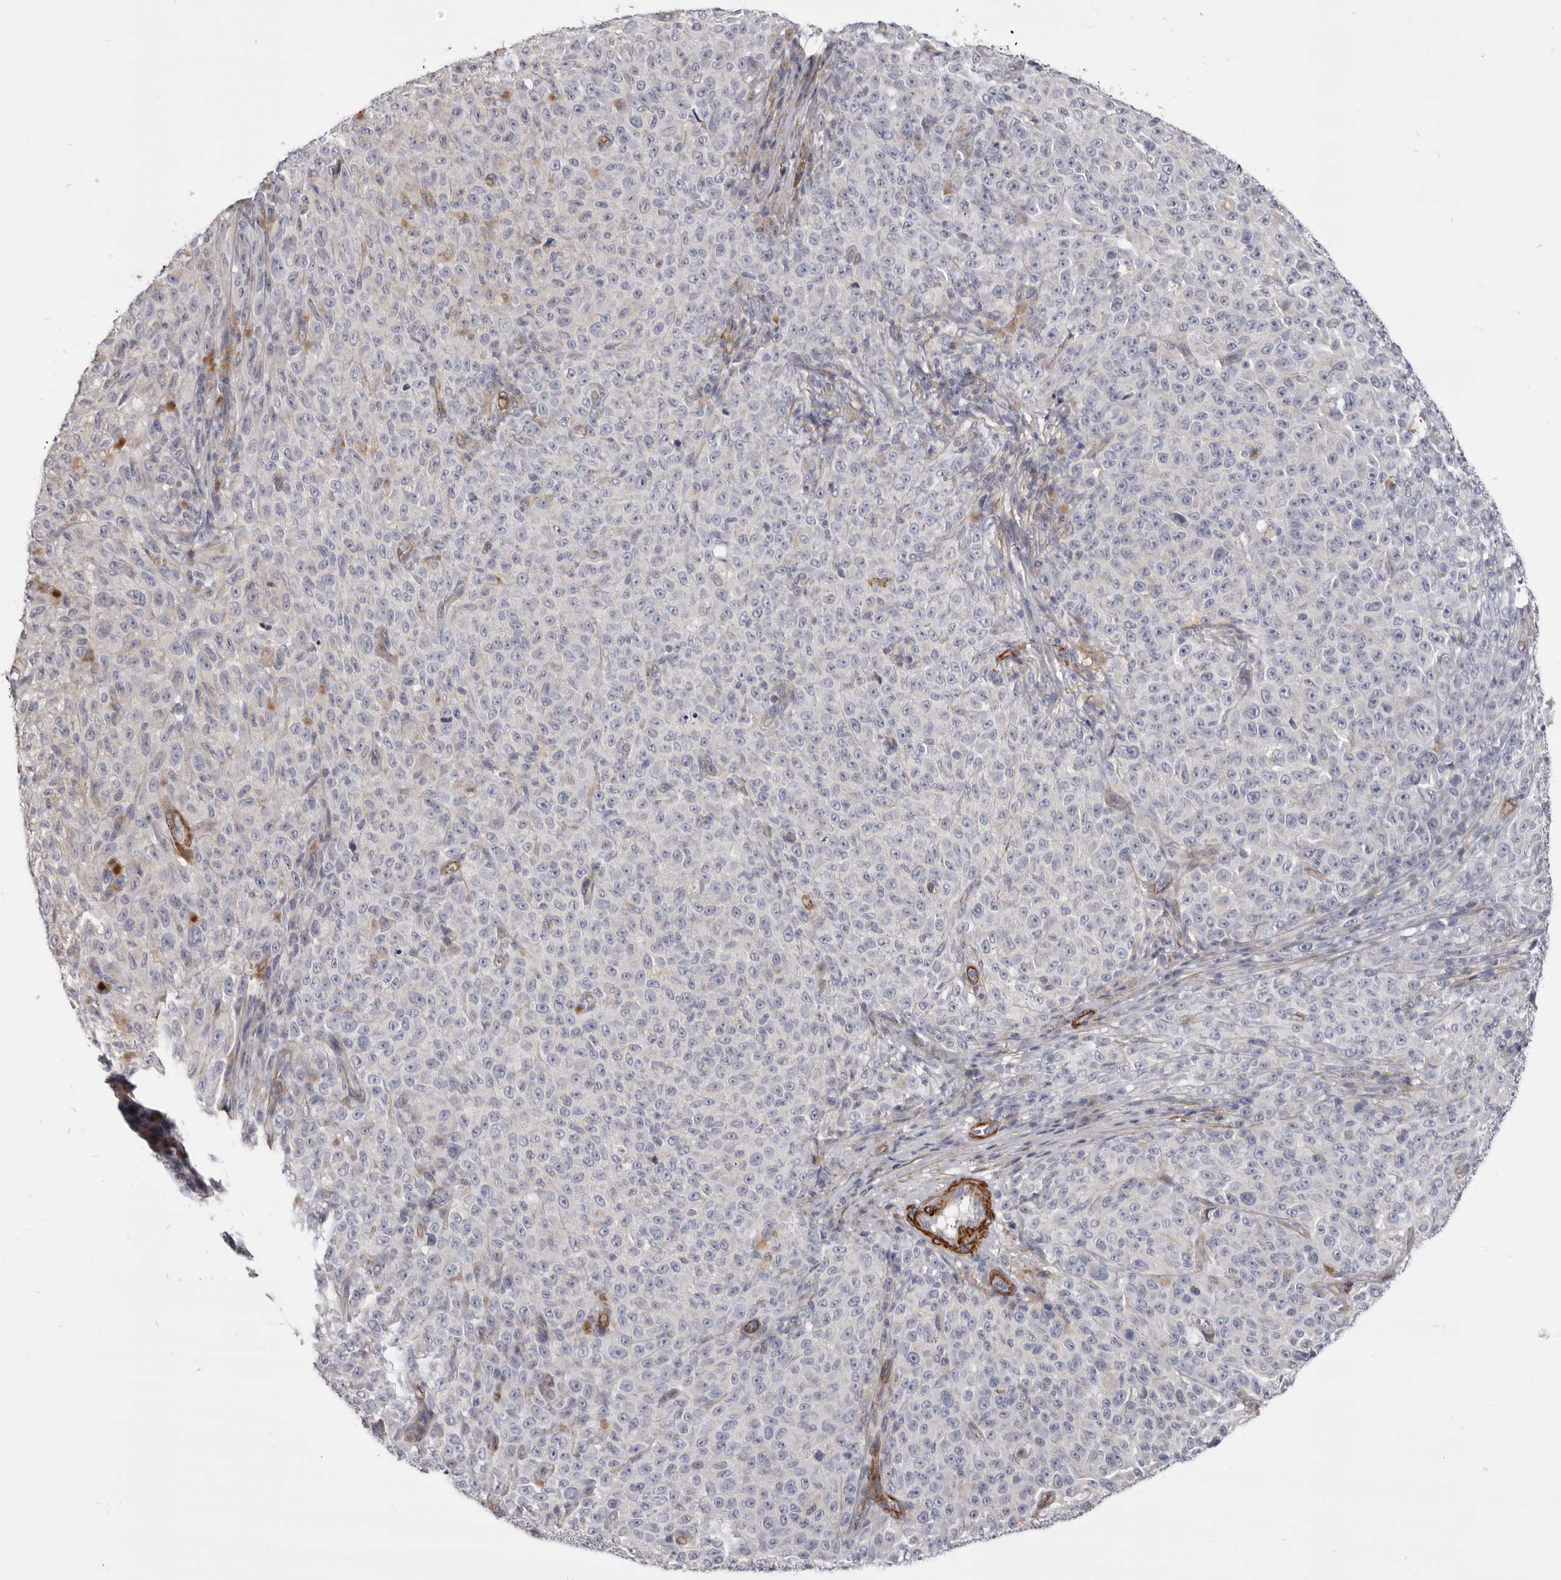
{"staining": {"intensity": "negative", "quantity": "none", "location": "none"}, "tissue": "melanoma", "cell_type": "Tumor cells", "image_type": "cancer", "snomed": [{"axis": "morphology", "description": "Malignant melanoma, NOS"}, {"axis": "topography", "description": "Skin"}], "caption": "The micrograph displays no staining of tumor cells in malignant melanoma. (DAB immunohistochemistry with hematoxylin counter stain).", "gene": "CGN", "patient": {"sex": "female", "age": 82}}